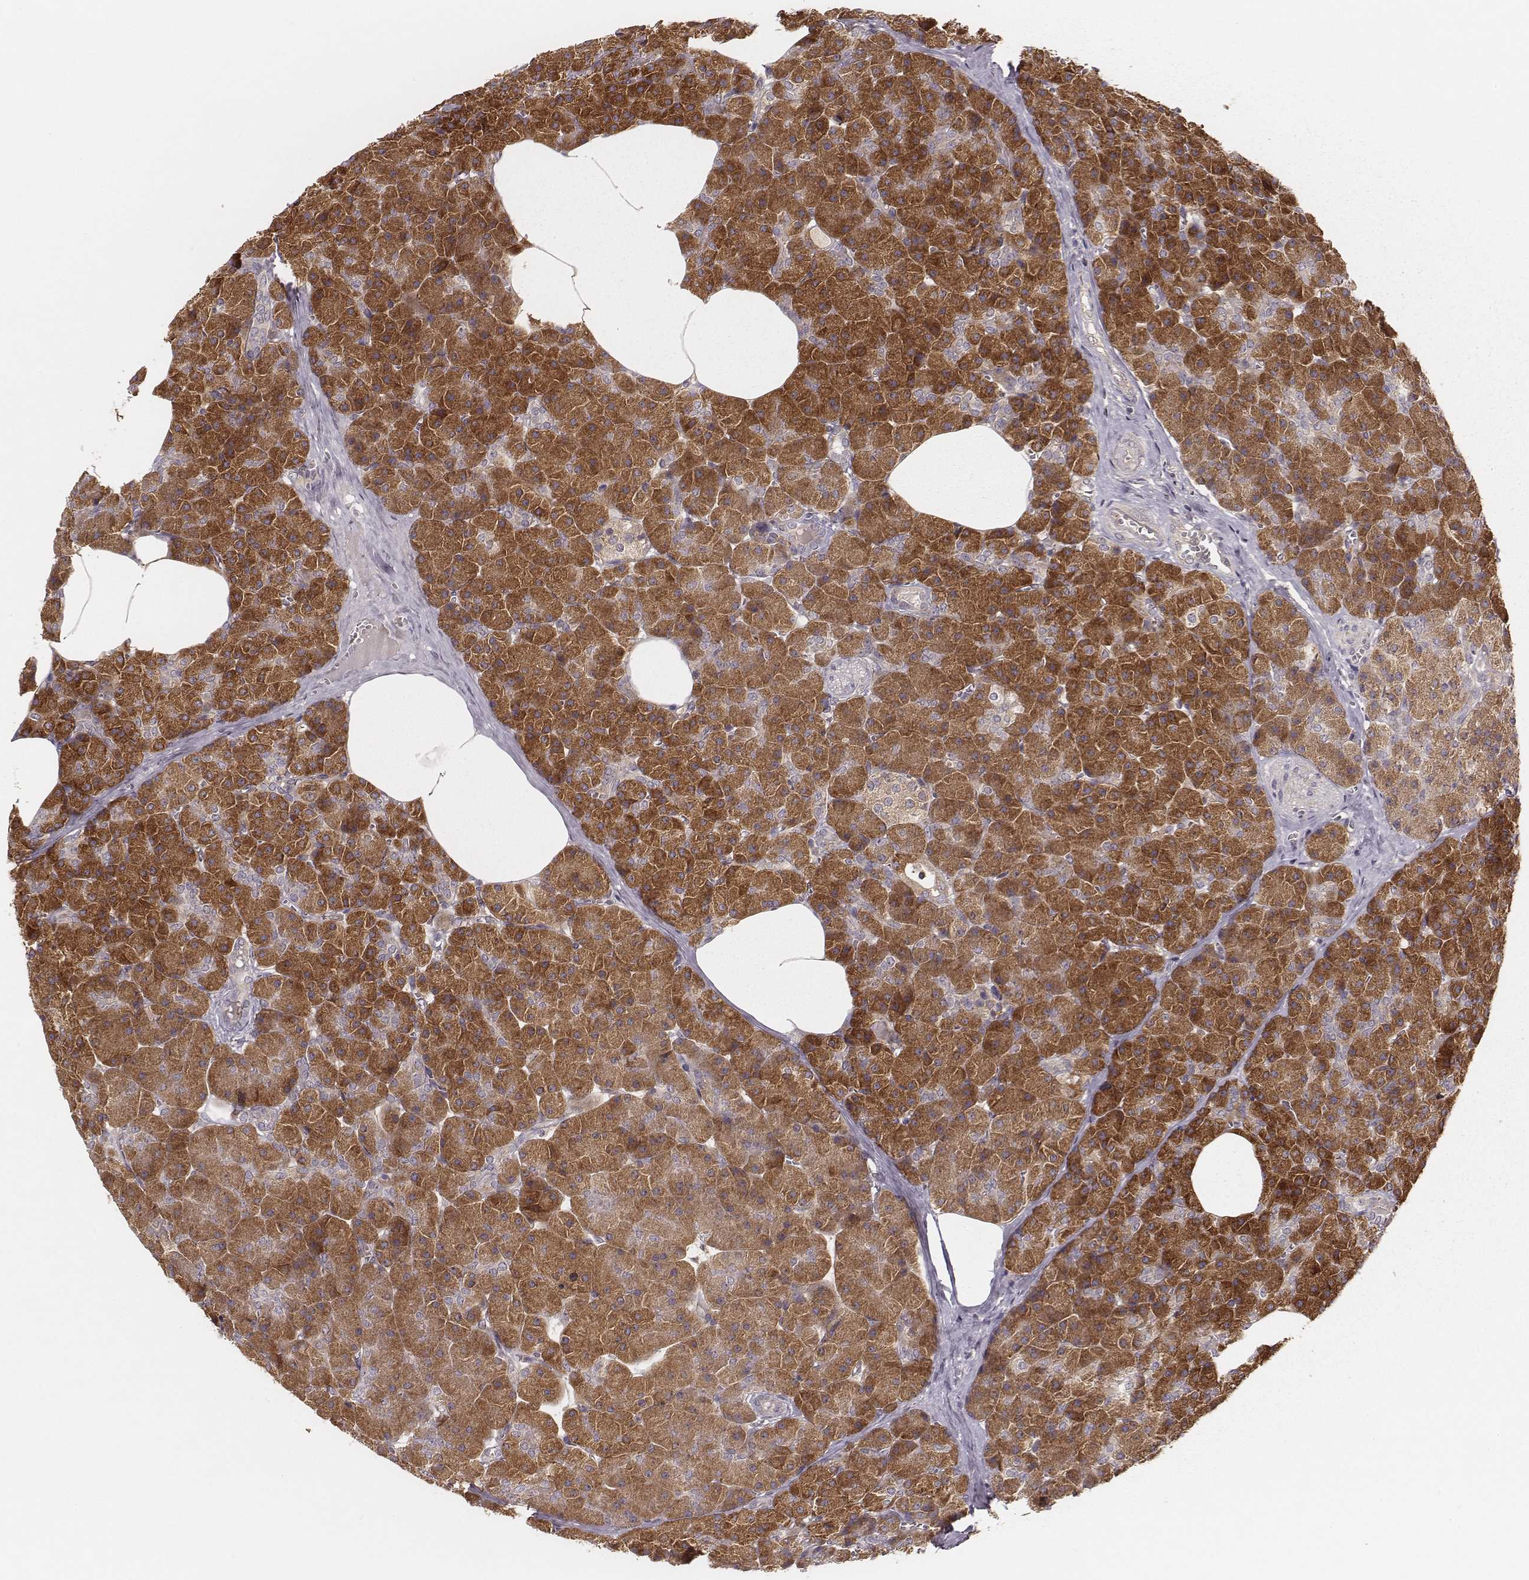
{"staining": {"intensity": "moderate", "quantity": ">75%", "location": "cytoplasmic/membranous"}, "tissue": "pancreas", "cell_type": "Exocrine glandular cells", "image_type": "normal", "snomed": [{"axis": "morphology", "description": "Normal tissue, NOS"}, {"axis": "topography", "description": "Pancreas"}], "caption": "DAB (3,3'-diaminobenzidine) immunohistochemical staining of benign human pancreas reveals moderate cytoplasmic/membranous protein positivity in about >75% of exocrine glandular cells. The staining is performed using DAB brown chromogen to label protein expression. The nuclei are counter-stained blue using hematoxylin.", "gene": "CARS1", "patient": {"sex": "female", "age": 45}}